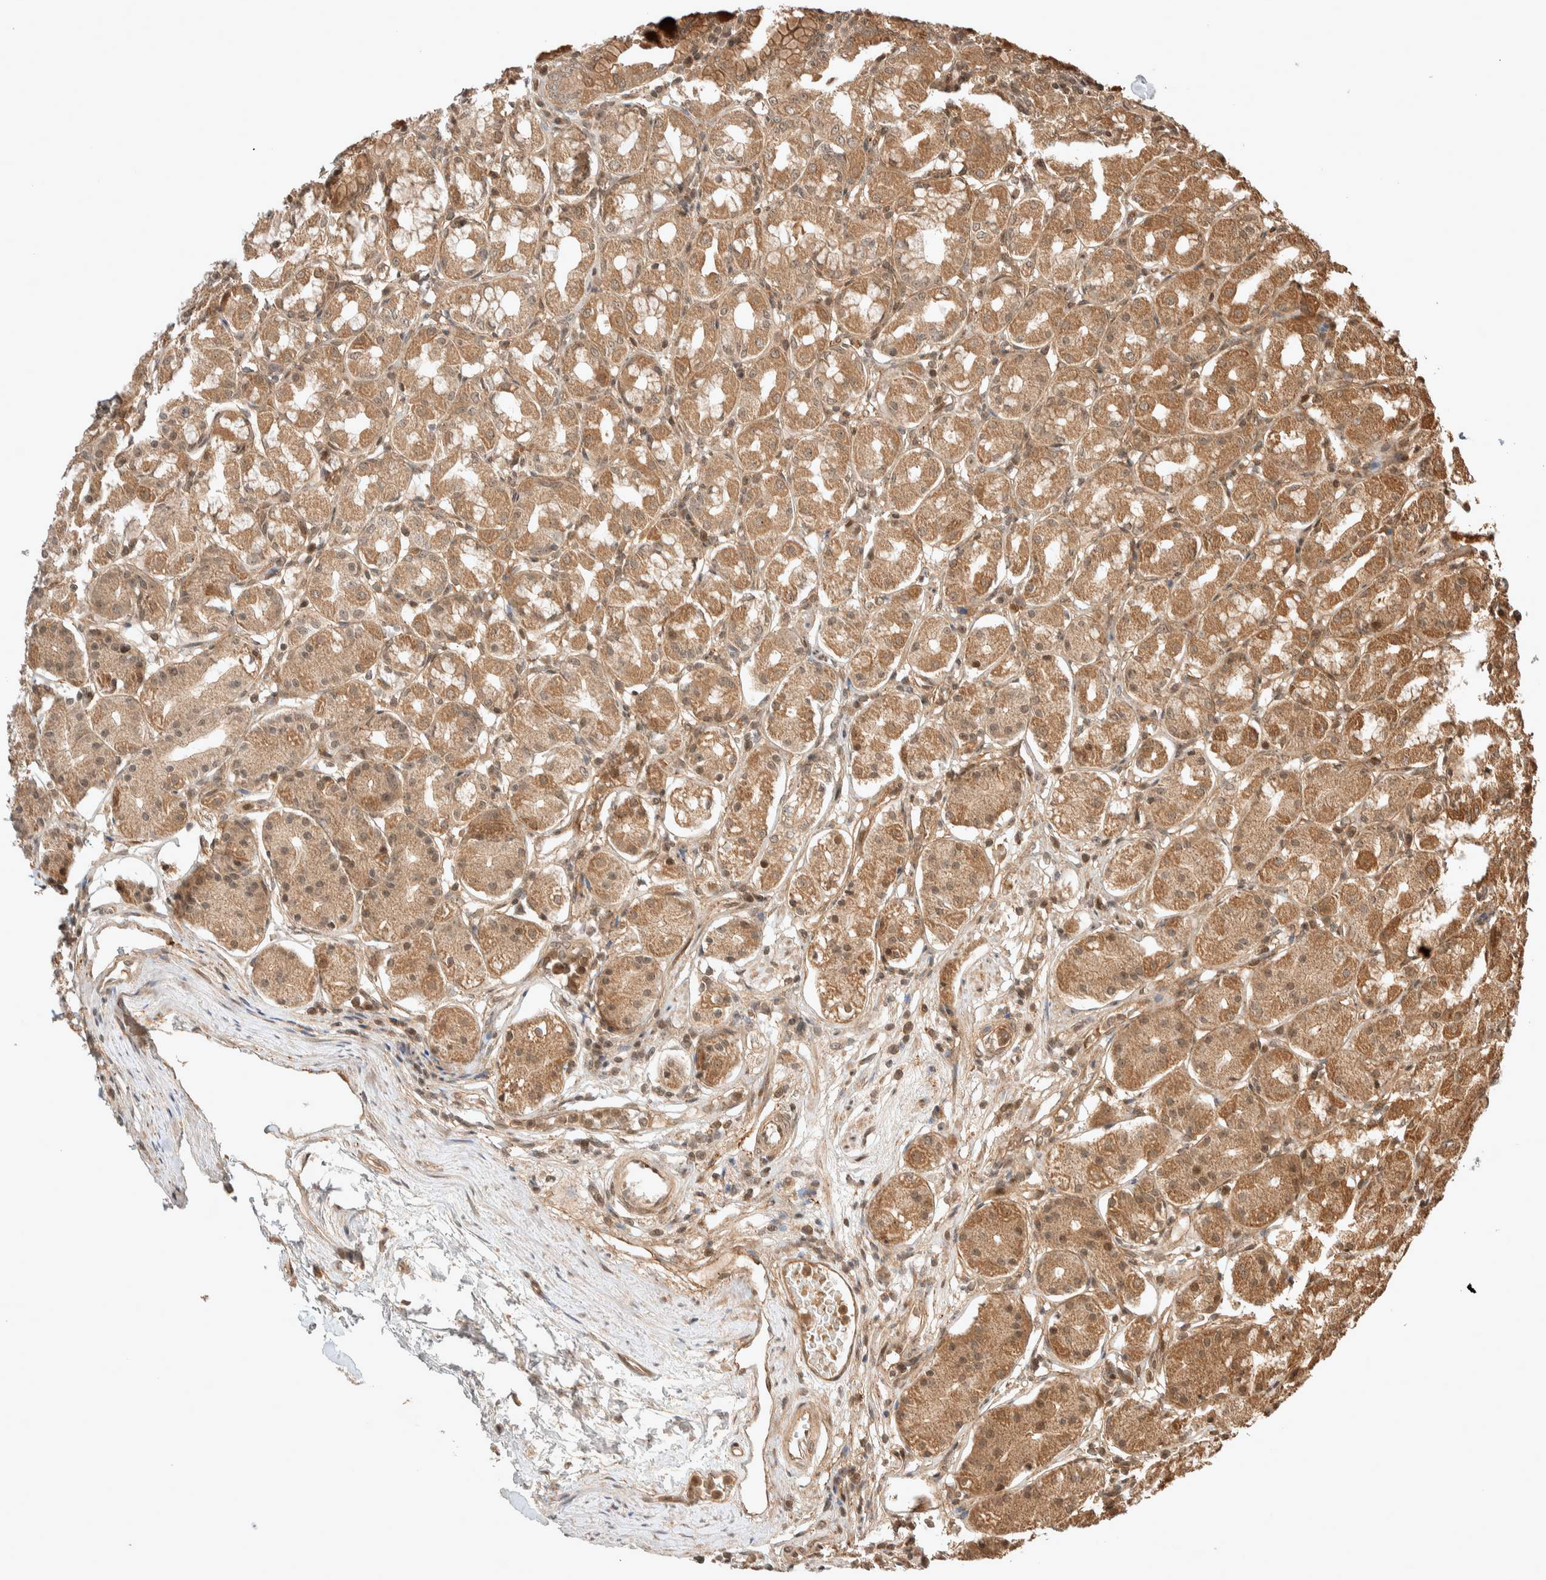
{"staining": {"intensity": "moderate", "quantity": ">75%", "location": "cytoplasmic/membranous,nuclear"}, "tissue": "stomach", "cell_type": "Glandular cells", "image_type": "normal", "snomed": [{"axis": "morphology", "description": "Normal tissue, NOS"}, {"axis": "topography", "description": "Stomach"}, {"axis": "topography", "description": "Stomach, lower"}], "caption": "A high-resolution image shows immunohistochemistry staining of normal stomach, which displays moderate cytoplasmic/membranous,nuclear positivity in about >75% of glandular cells.", "gene": "THRA", "patient": {"sex": "female", "age": 56}}